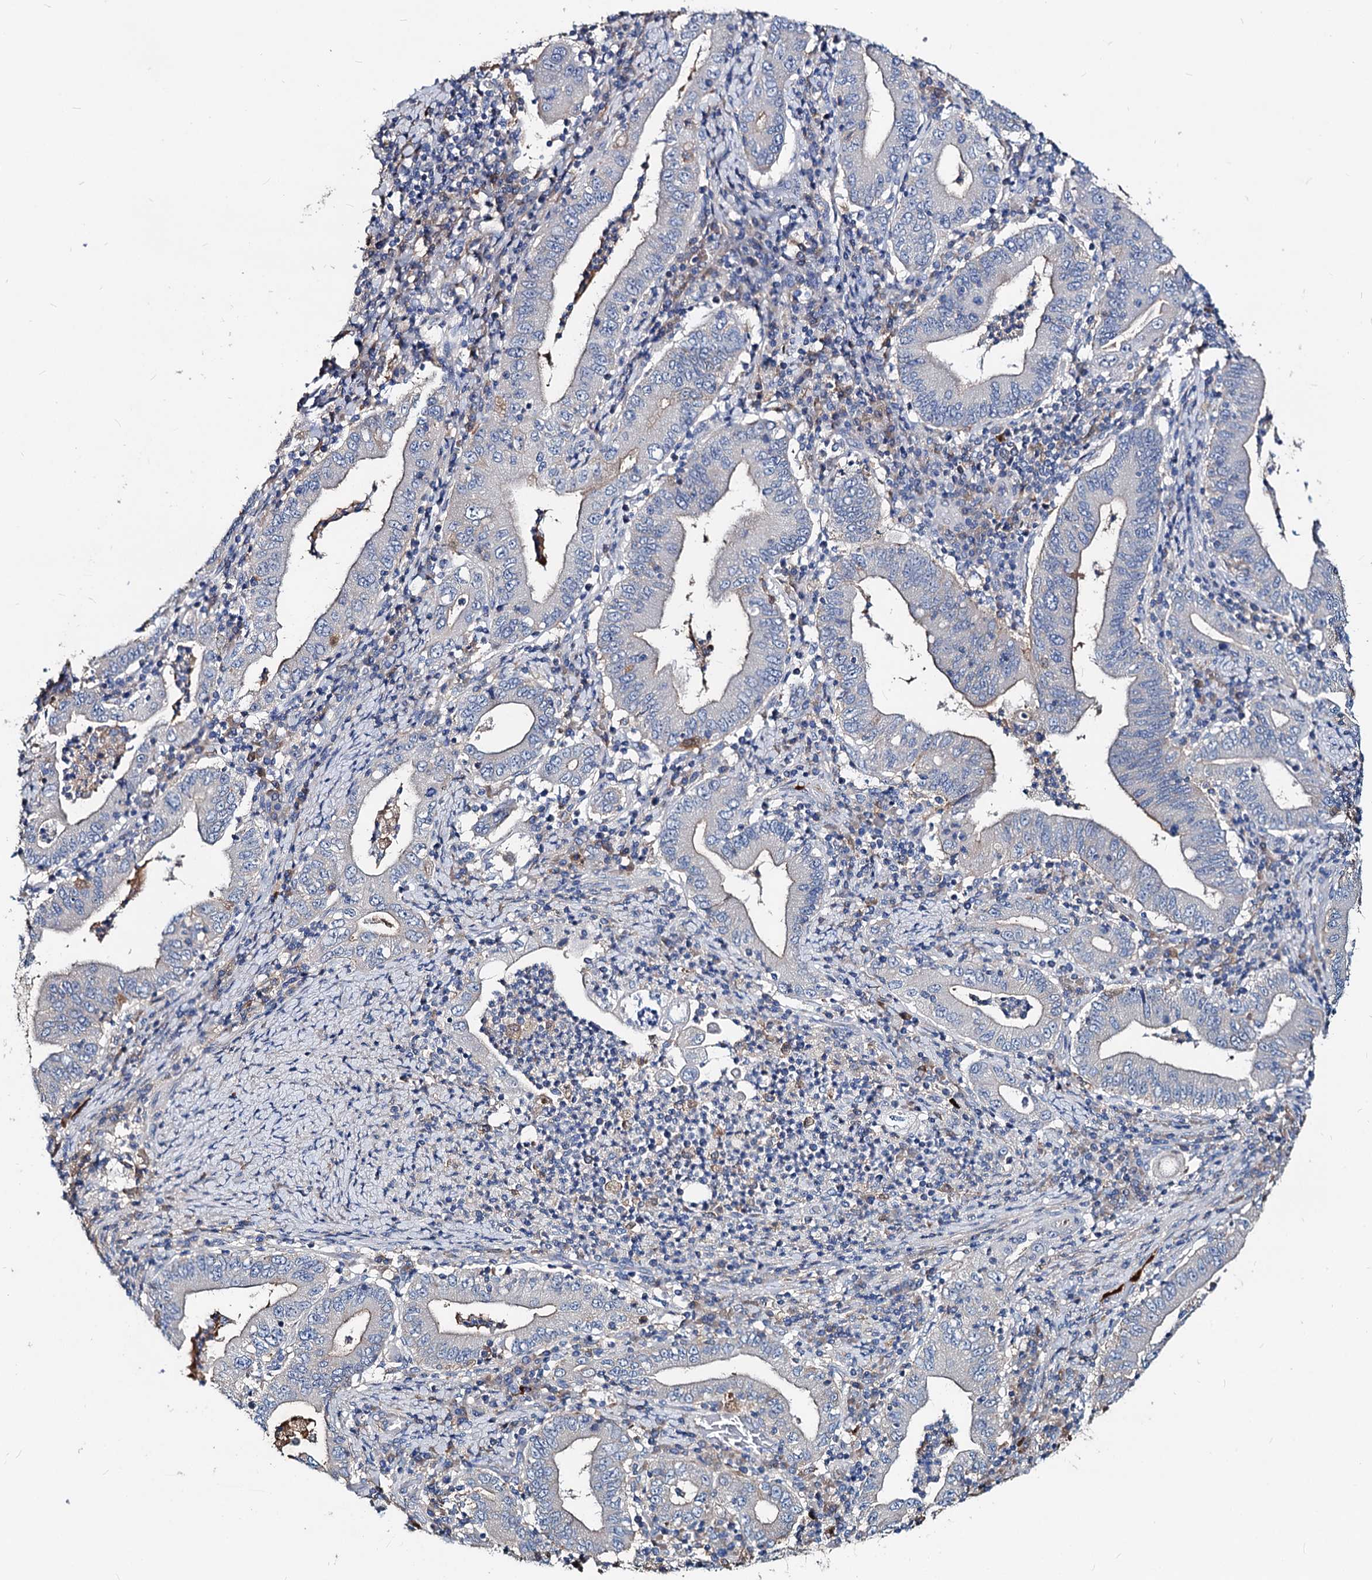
{"staining": {"intensity": "negative", "quantity": "none", "location": "none"}, "tissue": "stomach cancer", "cell_type": "Tumor cells", "image_type": "cancer", "snomed": [{"axis": "morphology", "description": "Normal tissue, NOS"}, {"axis": "morphology", "description": "Adenocarcinoma, NOS"}, {"axis": "topography", "description": "Esophagus"}, {"axis": "topography", "description": "Stomach, upper"}, {"axis": "topography", "description": "Peripheral nerve tissue"}], "caption": "Tumor cells are negative for protein expression in human stomach cancer.", "gene": "ACY3", "patient": {"sex": "male", "age": 62}}